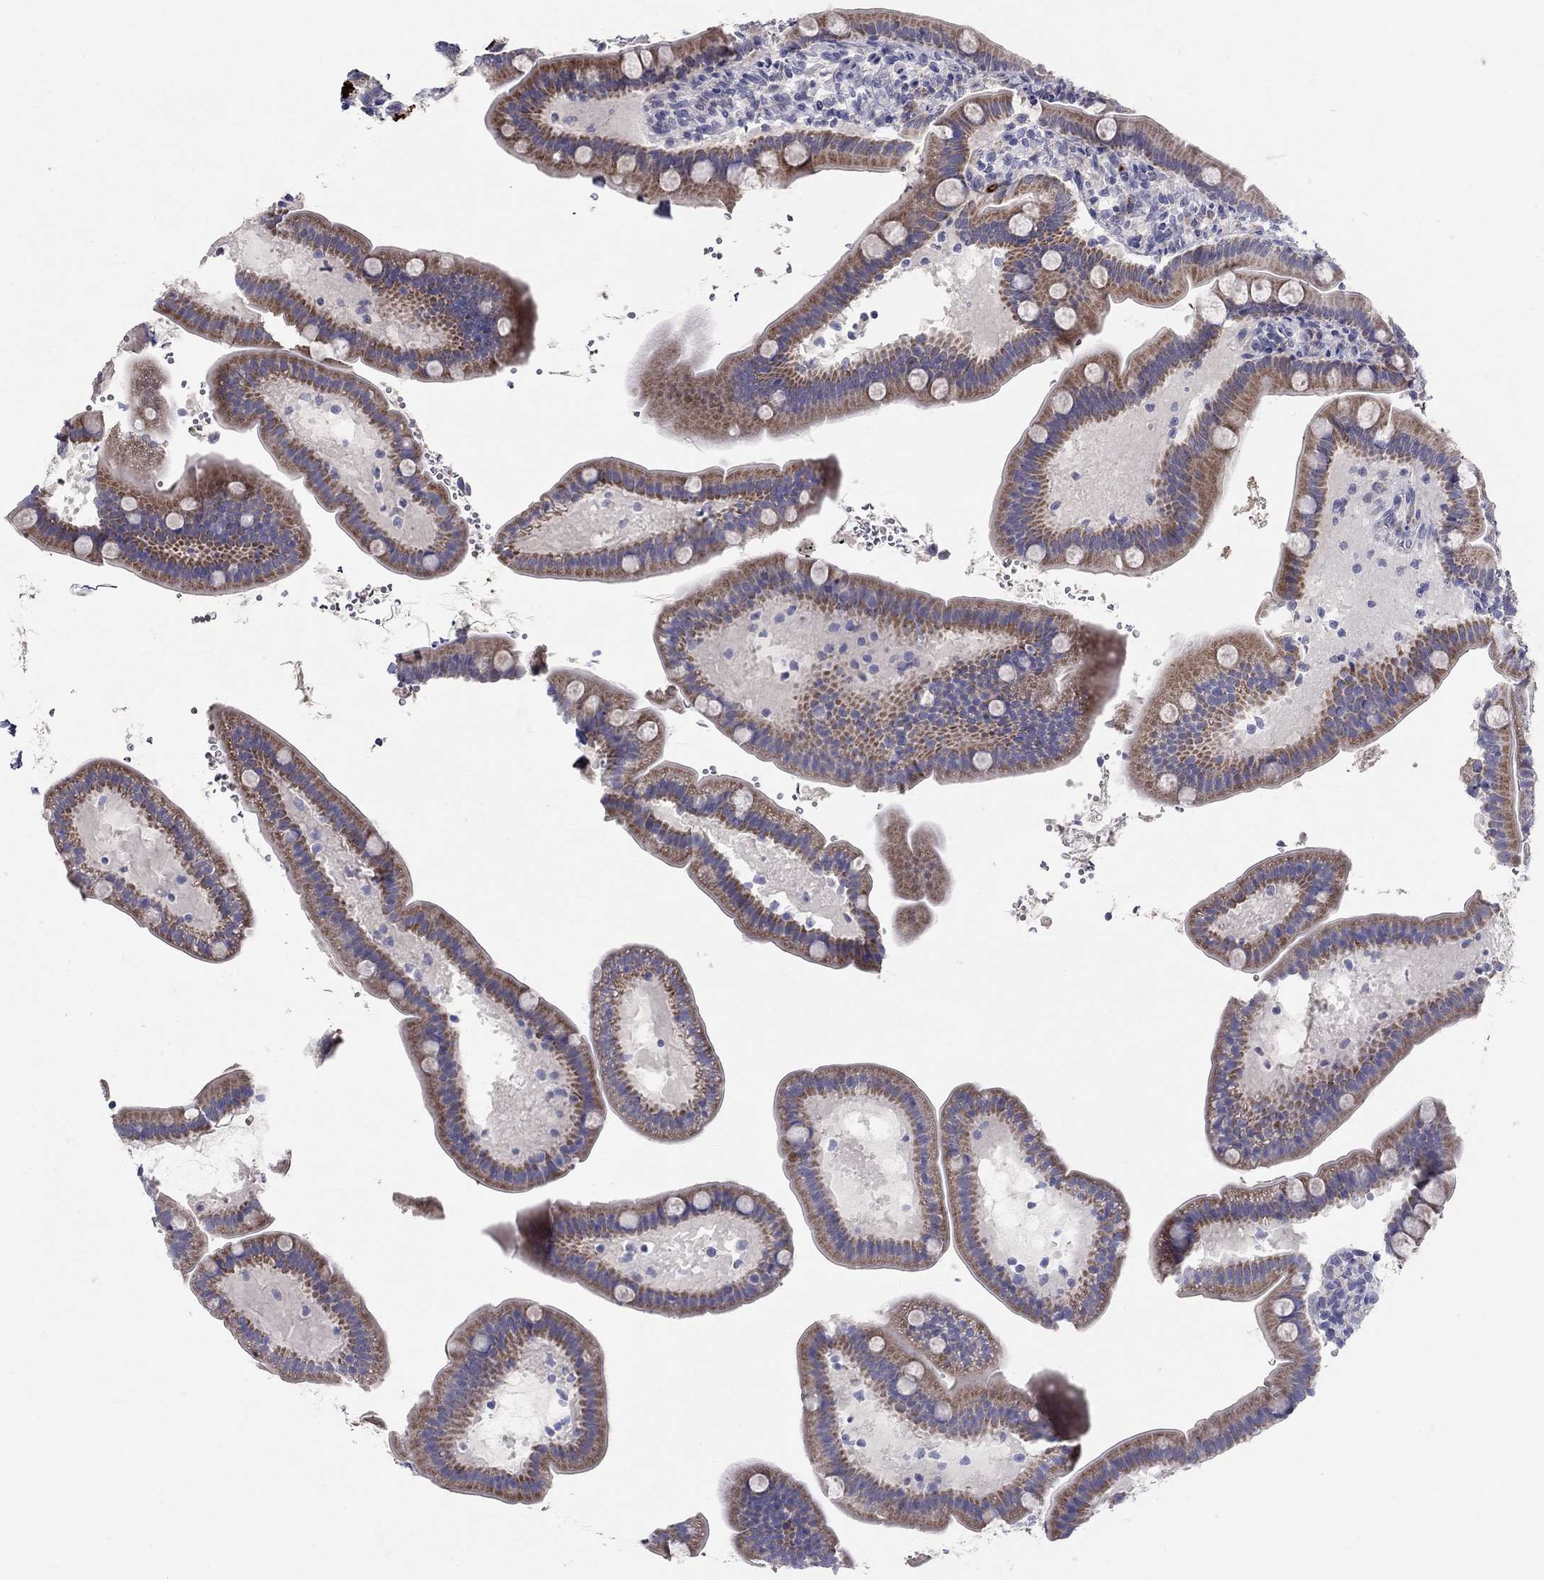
{"staining": {"intensity": "strong", "quantity": "<25%", "location": "cytoplasmic/membranous"}, "tissue": "small intestine", "cell_type": "Glandular cells", "image_type": "normal", "snomed": [{"axis": "morphology", "description": "Normal tissue, NOS"}, {"axis": "topography", "description": "Small intestine"}], "caption": "This histopathology image displays immunohistochemistry (IHC) staining of unremarkable small intestine, with medium strong cytoplasmic/membranous staining in about <25% of glandular cells.", "gene": "HMX2", "patient": {"sex": "male", "age": 66}}